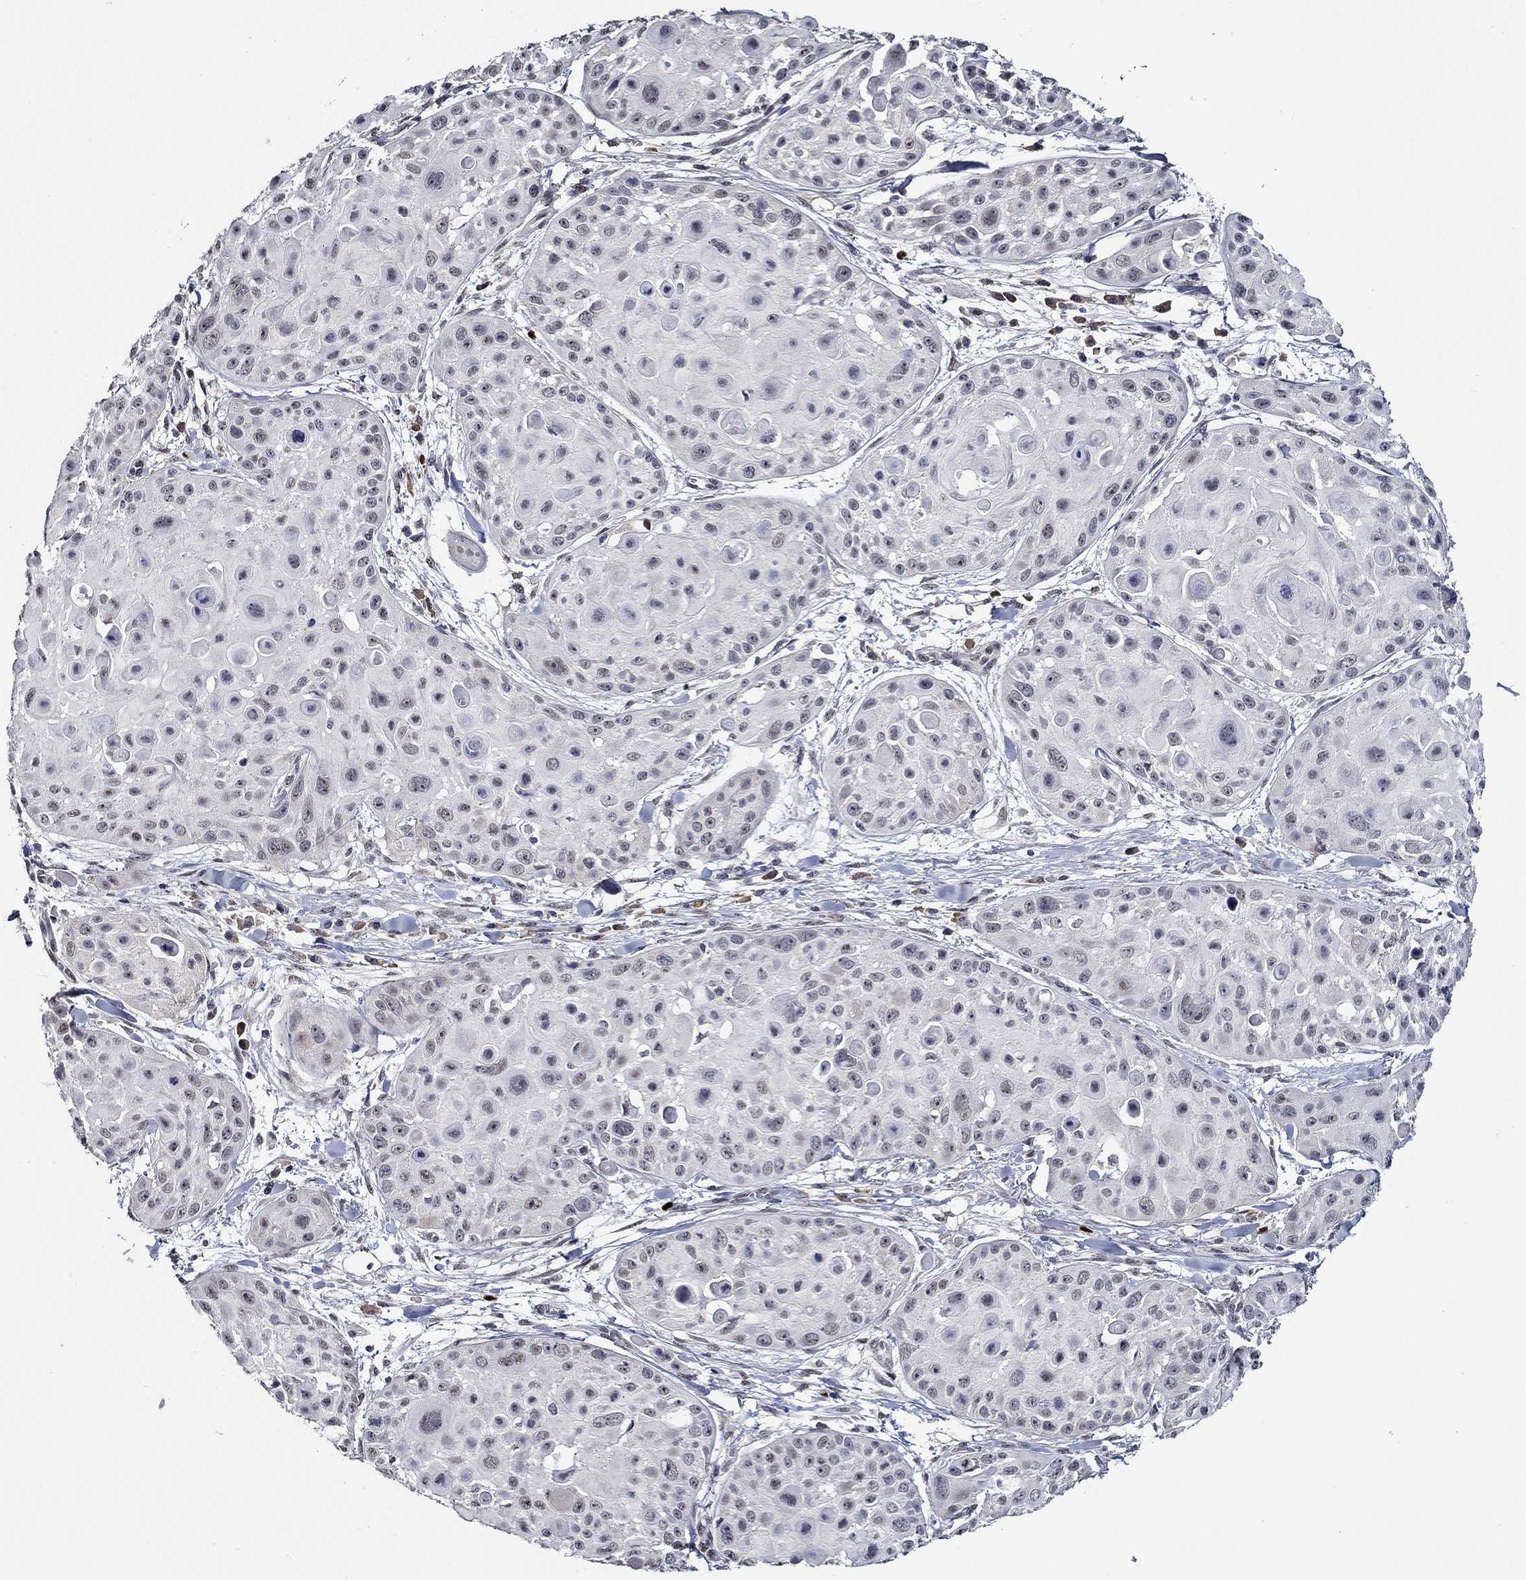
{"staining": {"intensity": "moderate", "quantity": "<25%", "location": "nuclear"}, "tissue": "skin cancer", "cell_type": "Tumor cells", "image_type": "cancer", "snomed": [{"axis": "morphology", "description": "Squamous cell carcinoma, NOS"}, {"axis": "topography", "description": "Skin"}, {"axis": "topography", "description": "Anal"}], "caption": "Human skin squamous cell carcinoma stained with a protein marker displays moderate staining in tumor cells.", "gene": "GATA2", "patient": {"sex": "female", "age": 75}}